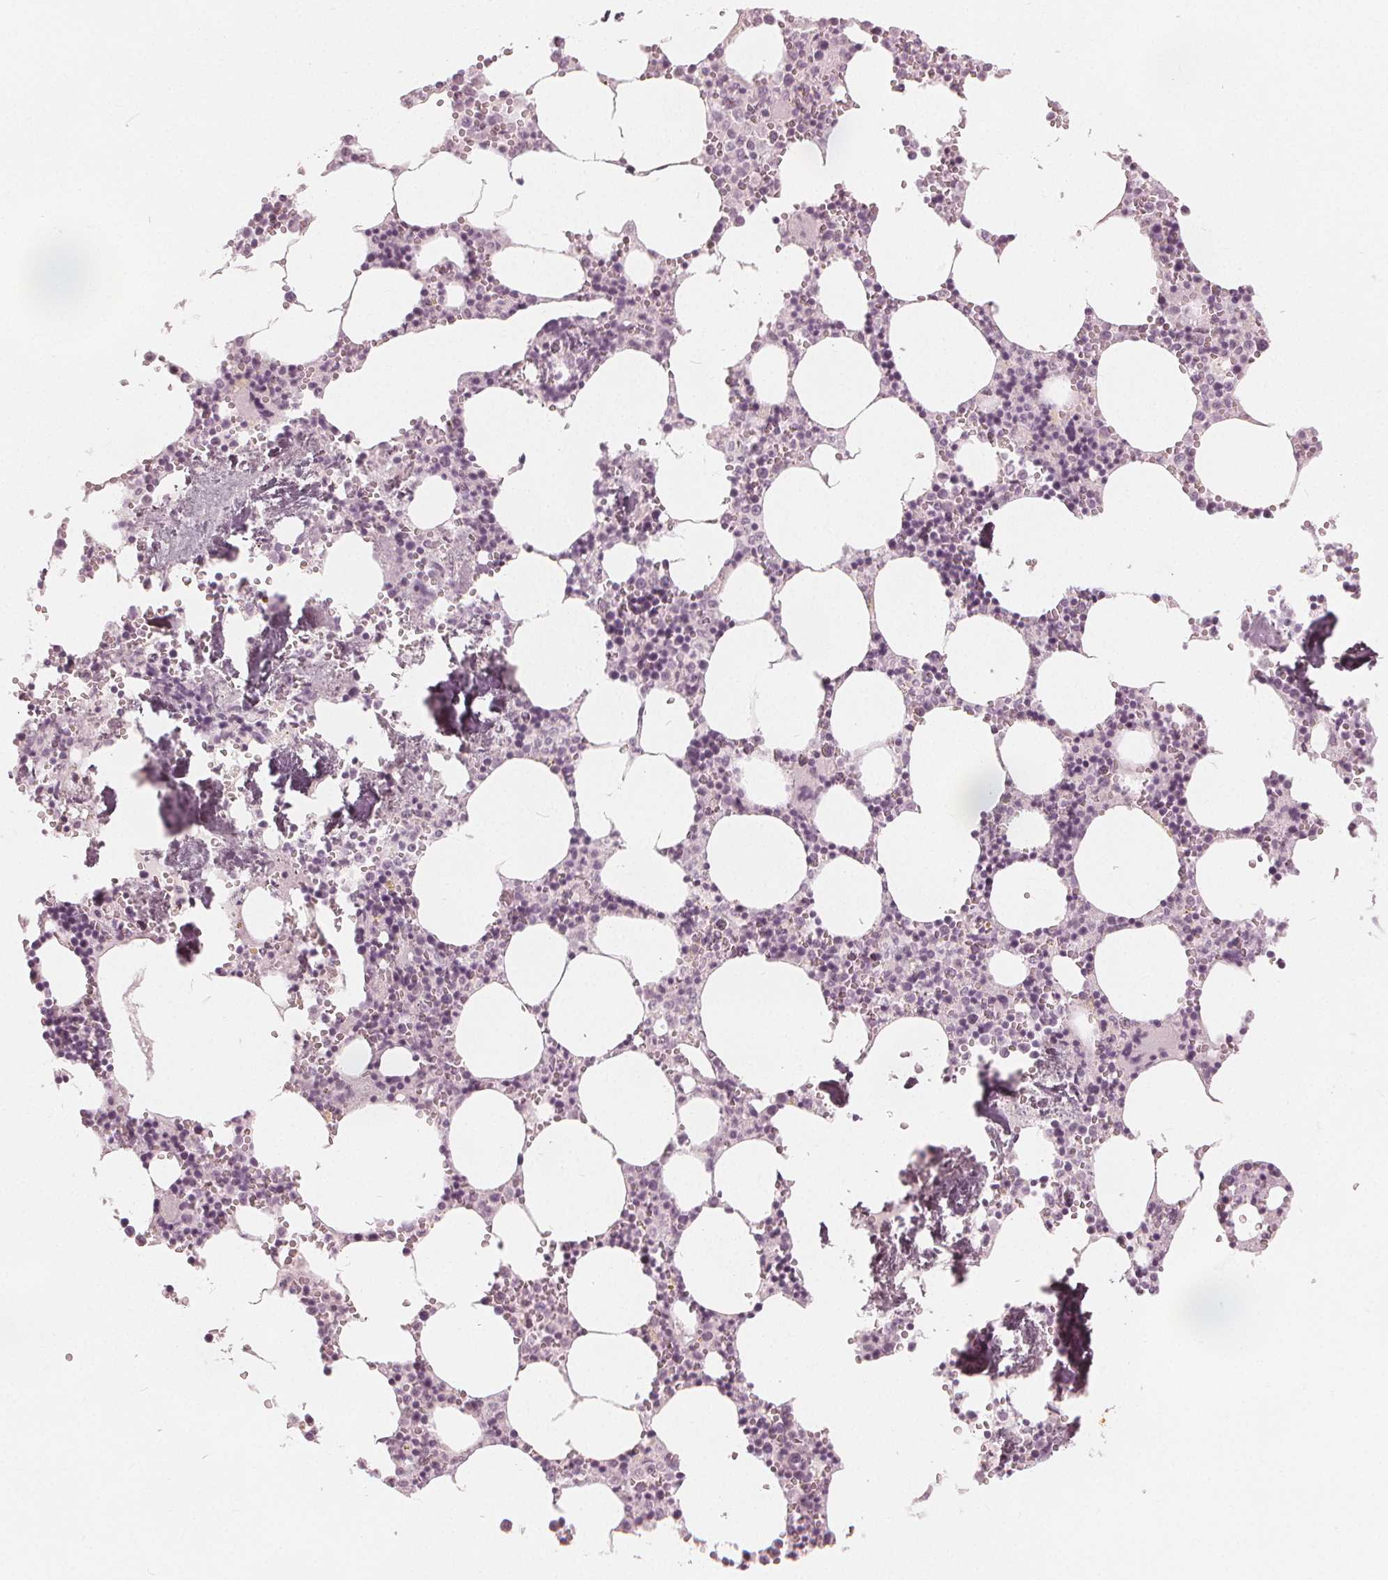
{"staining": {"intensity": "weak", "quantity": "<25%", "location": "nuclear"}, "tissue": "bone marrow", "cell_type": "Hematopoietic cells", "image_type": "normal", "snomed": [{"axis": "morphology", "description": "Normal tissue, NOS"}, {"axis": "topography", "description": "Bone marrow"}], "caption": "The image displays no significant positivity in hematopoietic cells of bone marrow. (Brightfield microscopy of DAB immunohistochemistry (IHC) at high magnification).", "gene": "PAEP", "patient": {"sex": "male", "age": 54}}